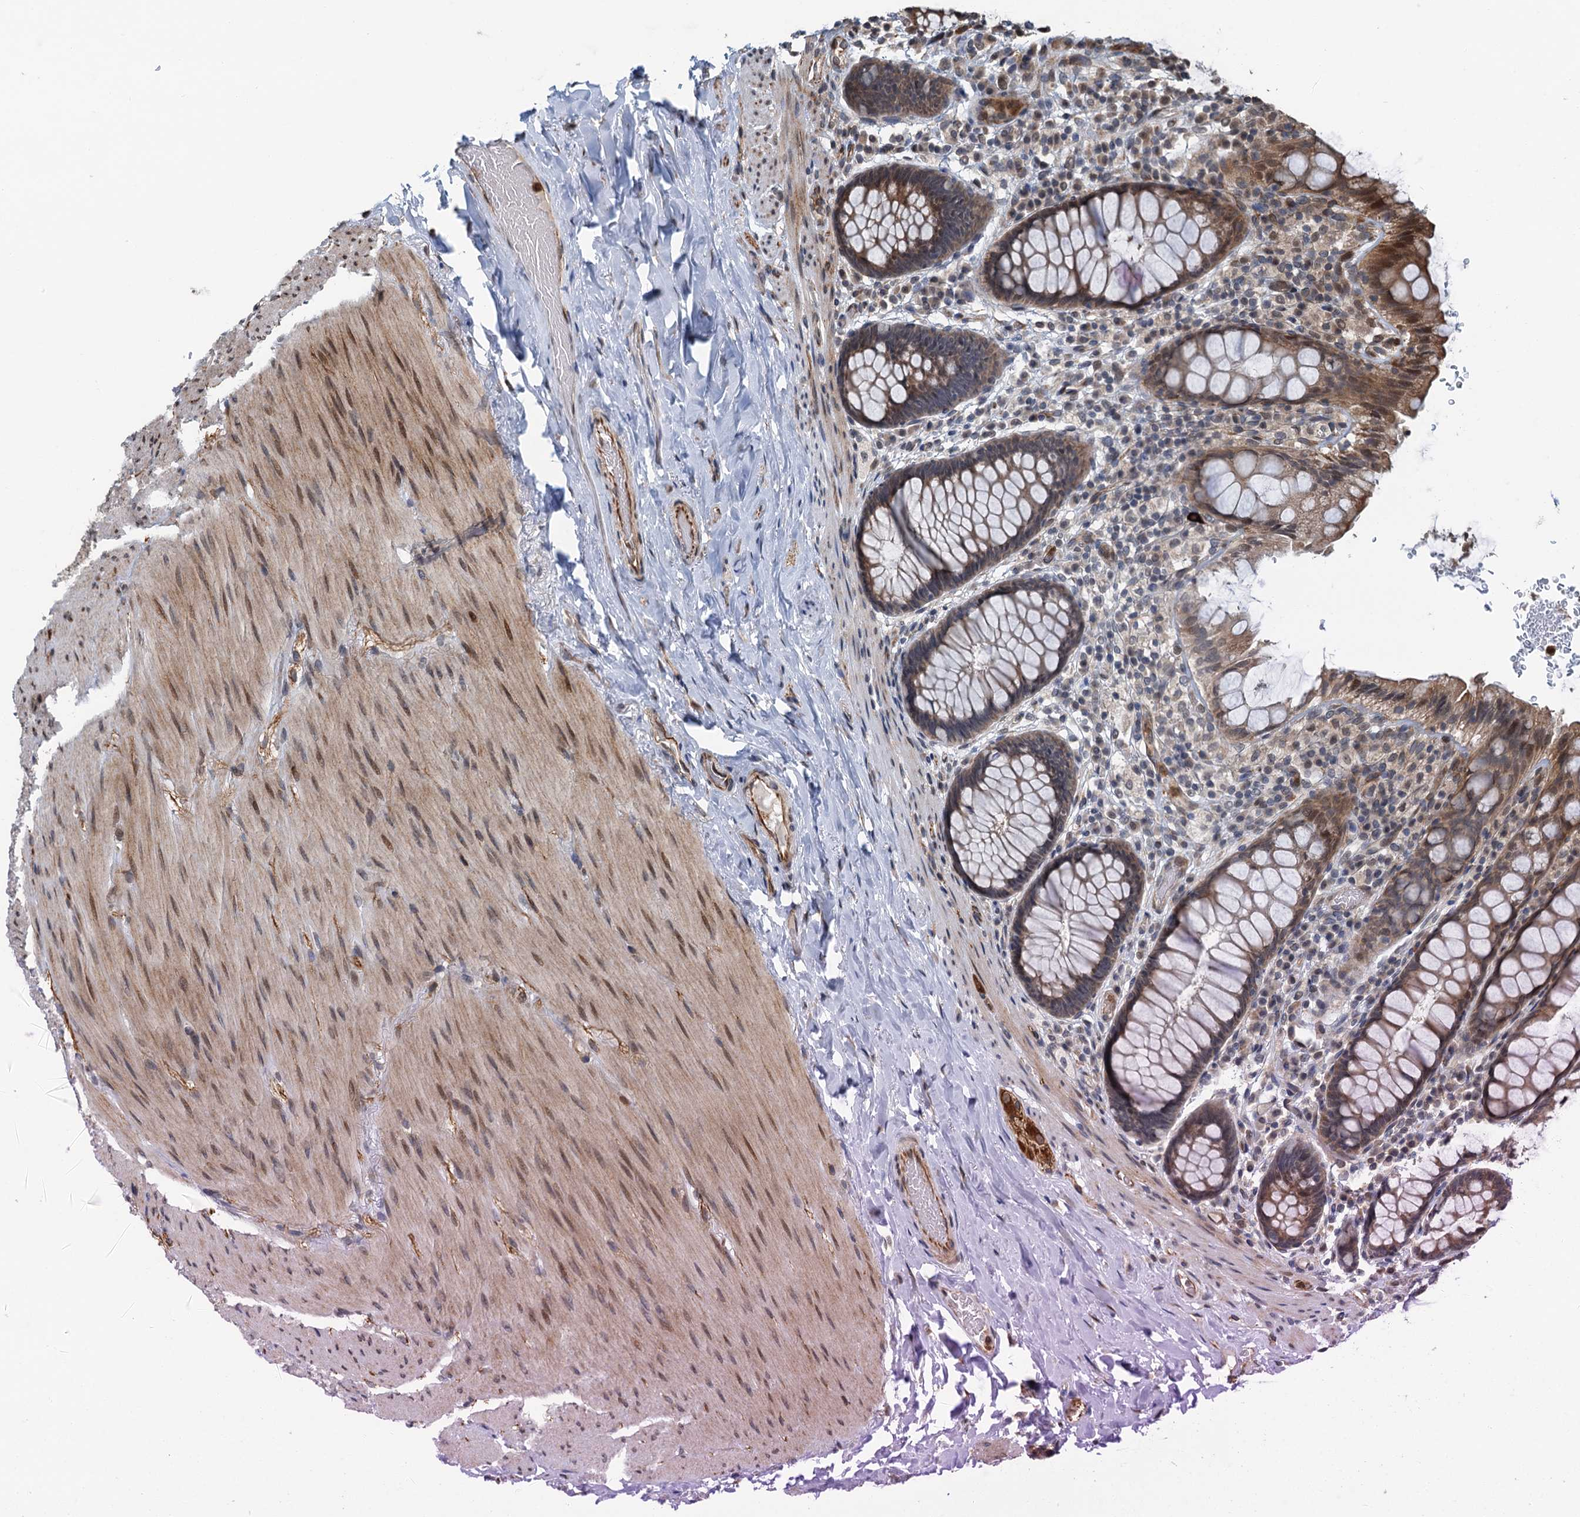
{"staining": {"intensity": "moderate", "quantity": "25%-75%", "location": "cytoplasmic/membranous,nuclear"}, "tissue": "rectum", "cell_type": "Glandular cells", "image_type": "normal", "snomed": [{"axis": "morphology", "description": "Normal tissue, NOS"}, {"axis": "topography", "description": "Rectum"}], "caption": "An immunohistochemistry (IHC) photomicrograph of normal tissue is shown. Protein staining in brown shows moderate cytoplasmic/membranous,nuclear positivity in rectum within glandular cells.", "gene": "WHAMM", "patient": {"sex": "male", "age": 83}}